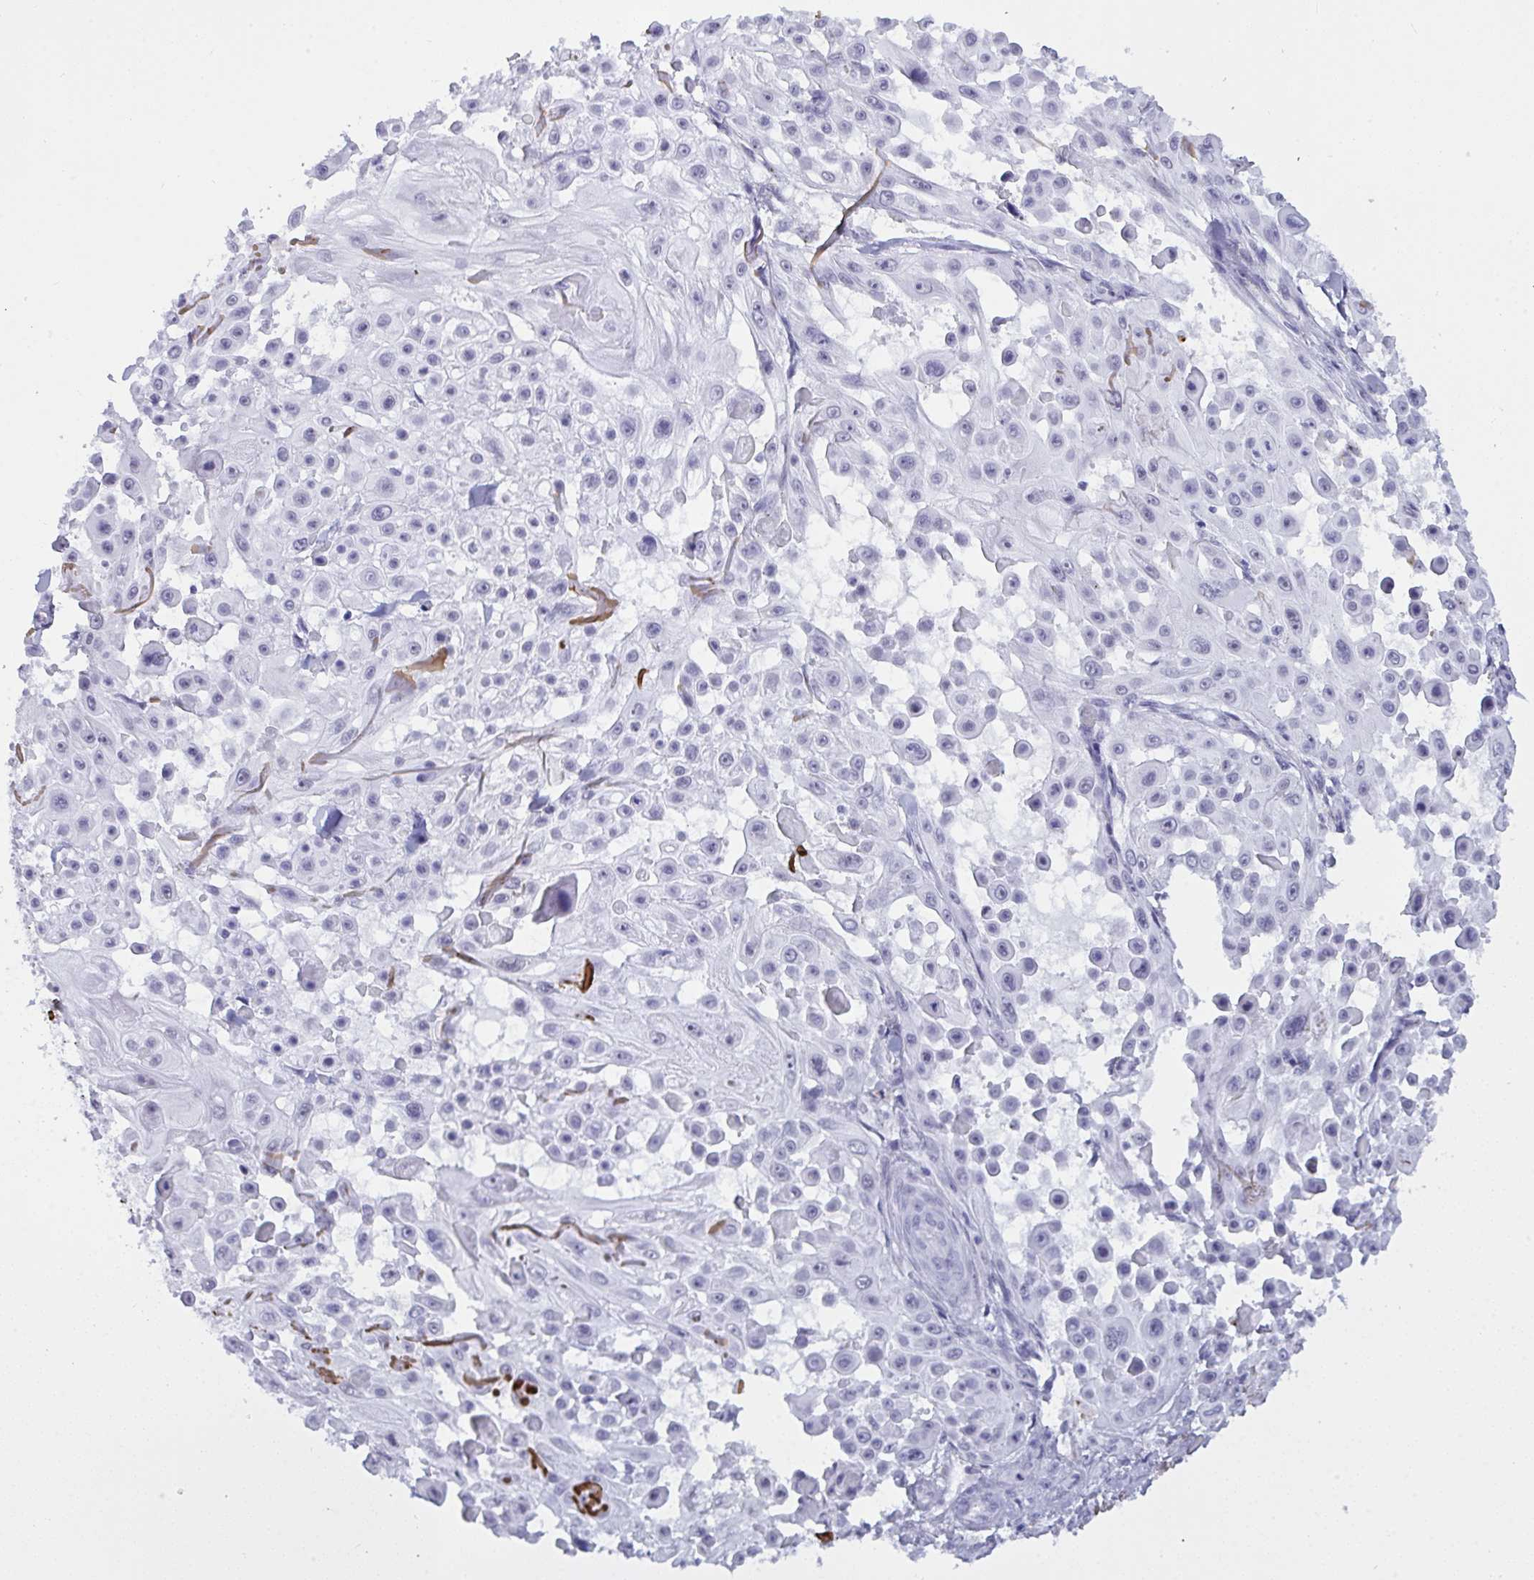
{"staining": {"intensity": "negative", "quantity": "none", "location": "none"}, "tissue": "skin cancer", "cell_type": "Tumor cells", "image_type": "cancer", "snomed": [{"axis": "morphology", "description": "Squamous cell carcinoma, NOS"}, {"axis": "topography", "description": "Skin"}], "caption": "DAB (3,3'-diaminobenzidine) immunohistochemical staining of skin cancer reveals no significant positivity in tumor cells.", "gene": "ELN", "patient": {"sex": "male", "age": 91}}